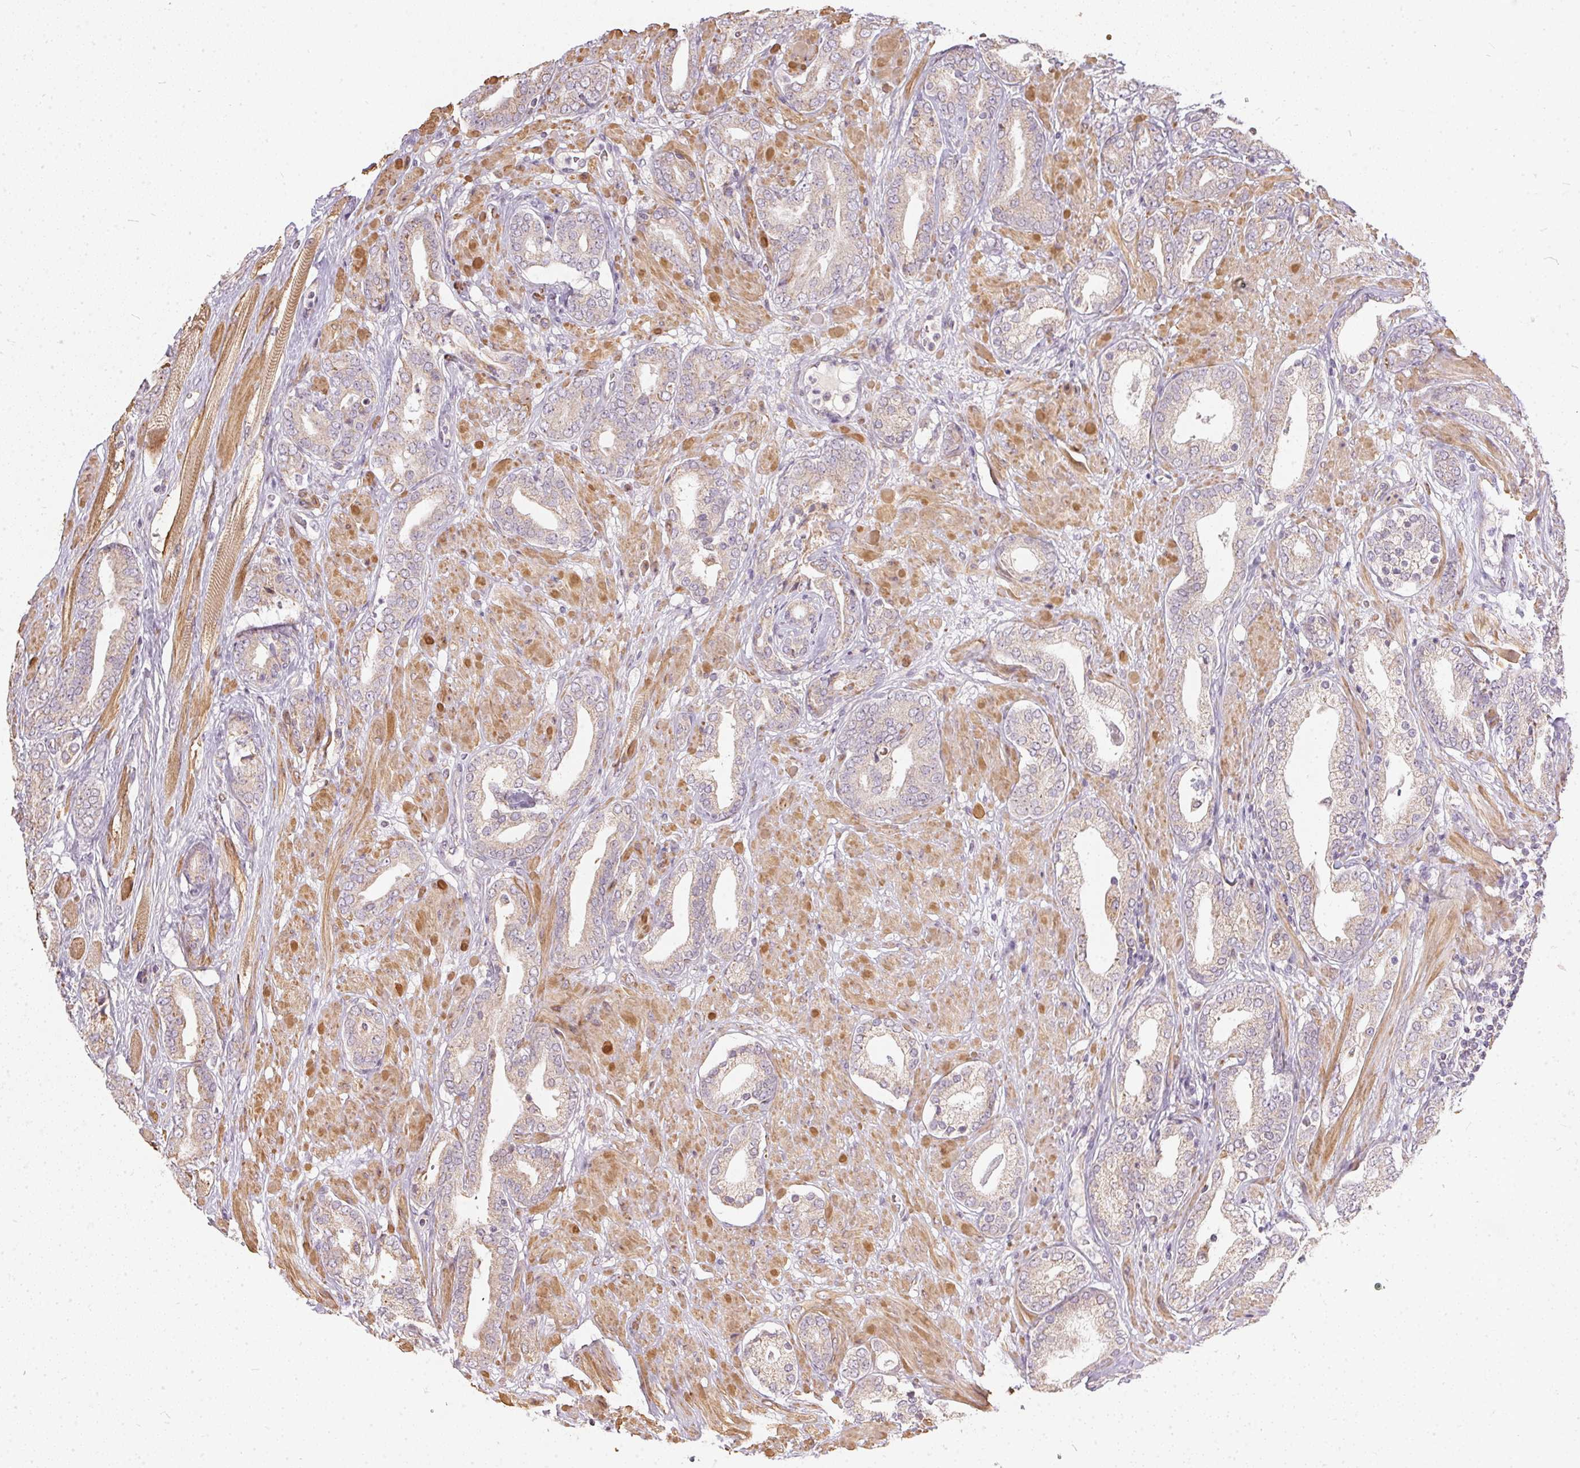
{"staining": {"intensity": "weak", "quantity": "<25%", "location": "cytoplasmic/membranous"}, "tissue": "prostate cancer", "cell_type": "Tumor cells", "image_type": "cancer", "snomed": [{"axis": "morphology", "description": "Adenocarcinoma, High grade"}, {"axis": "topography", "description": "Prostate"}], "caption": "Tumor cells show no significant protein positivity in prostate cancer (high-grade adenocarcinoma). The staining was performed using DAB (3,3'-diaminobenzidine) to visualize the protein expression in brown, while the nuclei were stained in blue with hematoxylin (Magnification: 20x).", "gene": "VWA5B2", "patient": {"sex": "male", "age": 56}}